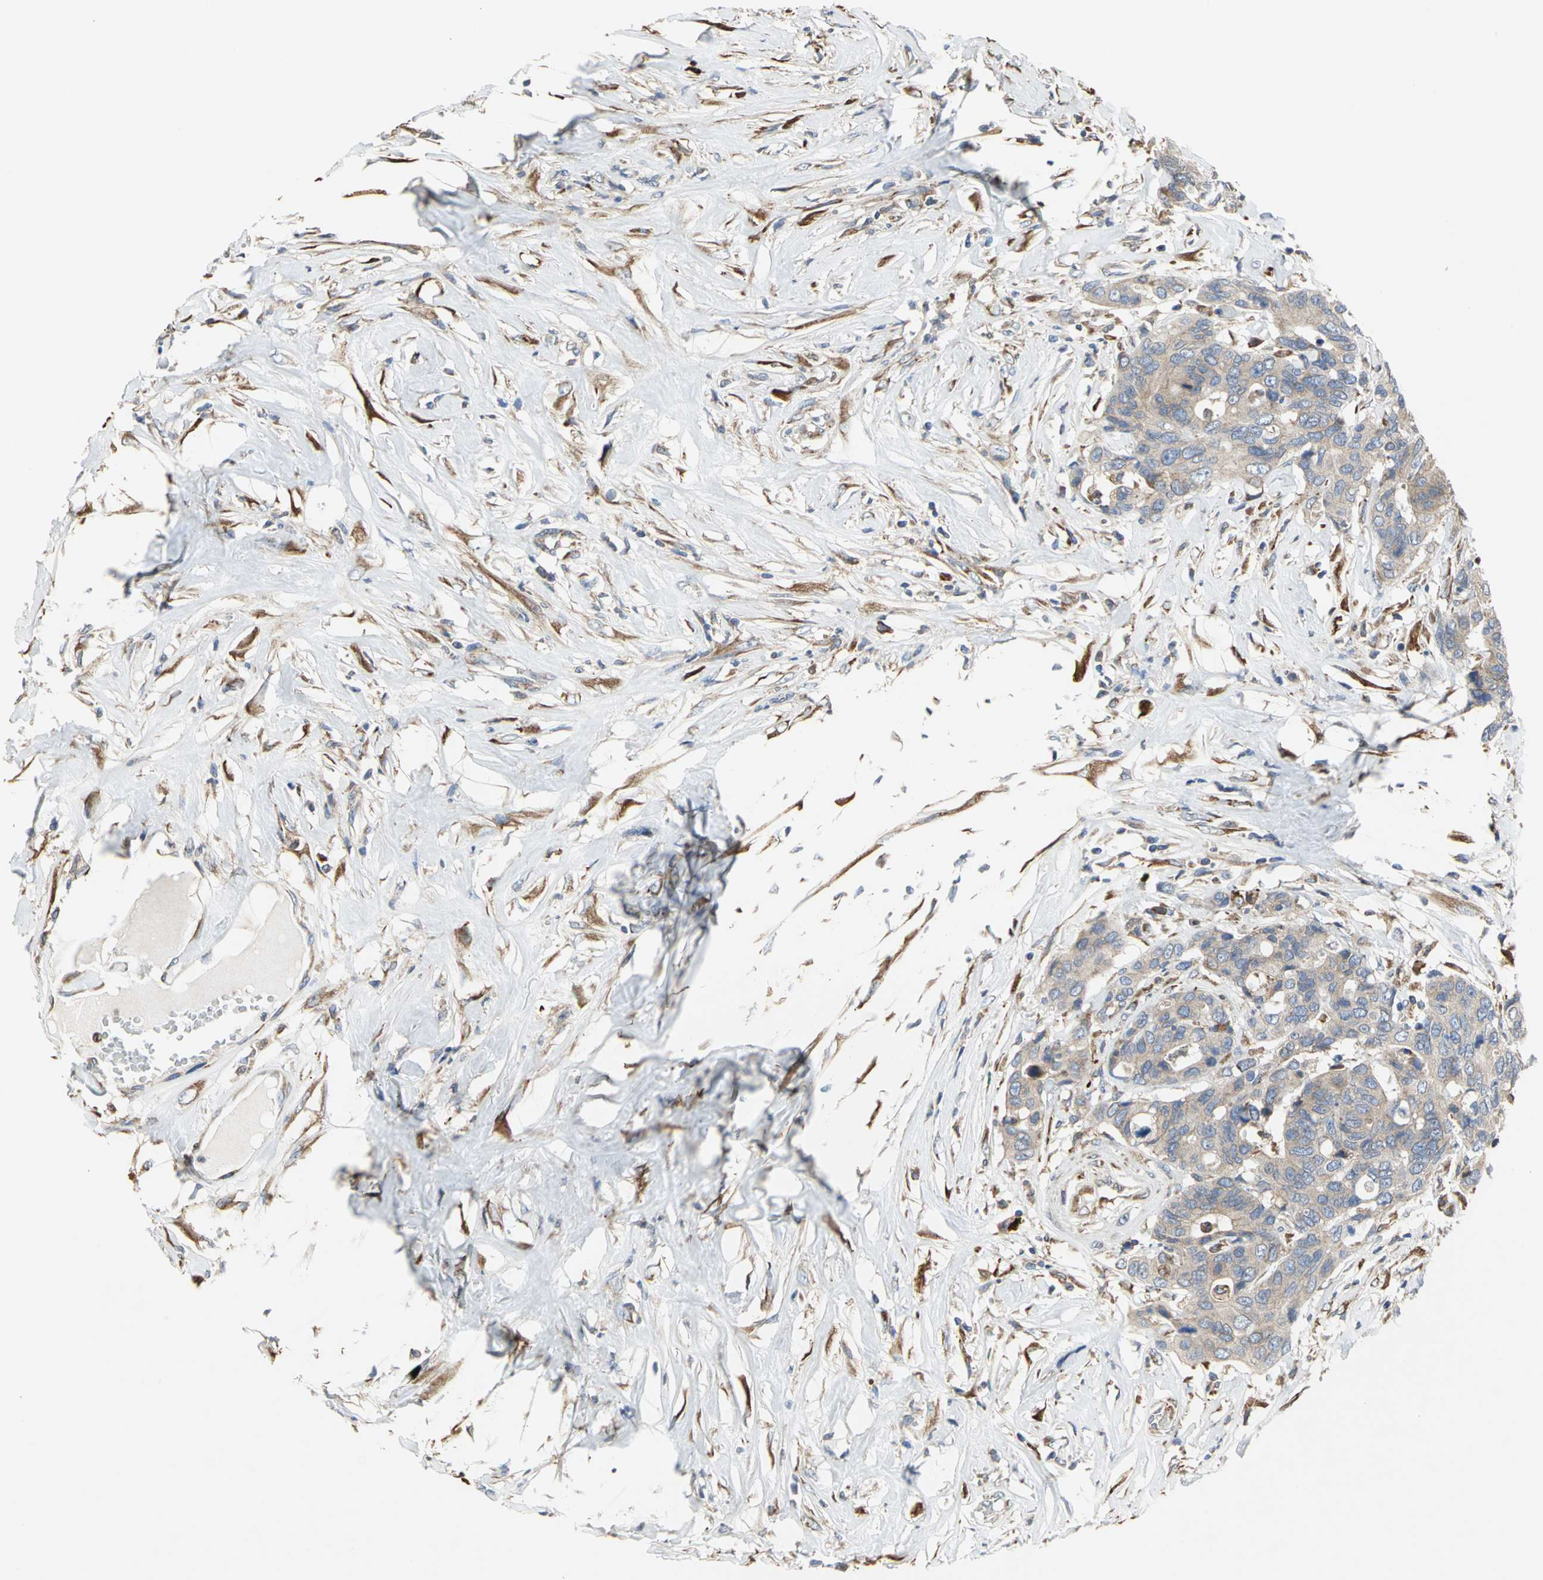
{"staining": {"intensity": "weak", "quantity": ">75%", "location": "cytoplasmic/membranous"}, "tissue": "colorectal cancer", "cell_type": "Tumor cells", "image_type": "cancer", "snomed": [{"axis": "morphology", "description": "Adenocarcinoma, NOS"}, {"axis": "topography", "description": "Rectum"}], "caption": "Immunohistochemical staining of colorectal cancer demonstrates low levels of weak cytoplasmic/membranous protein staining in about >75% of tumor cells. The staining was performed using DAB (3,3'-diaminobenzidine), with brown indicating positive protein expression. Nuclei are stained blue with hematoxylin.", "gene": "SDF2L1", "patient": {"sex": "male", "age": 55}}